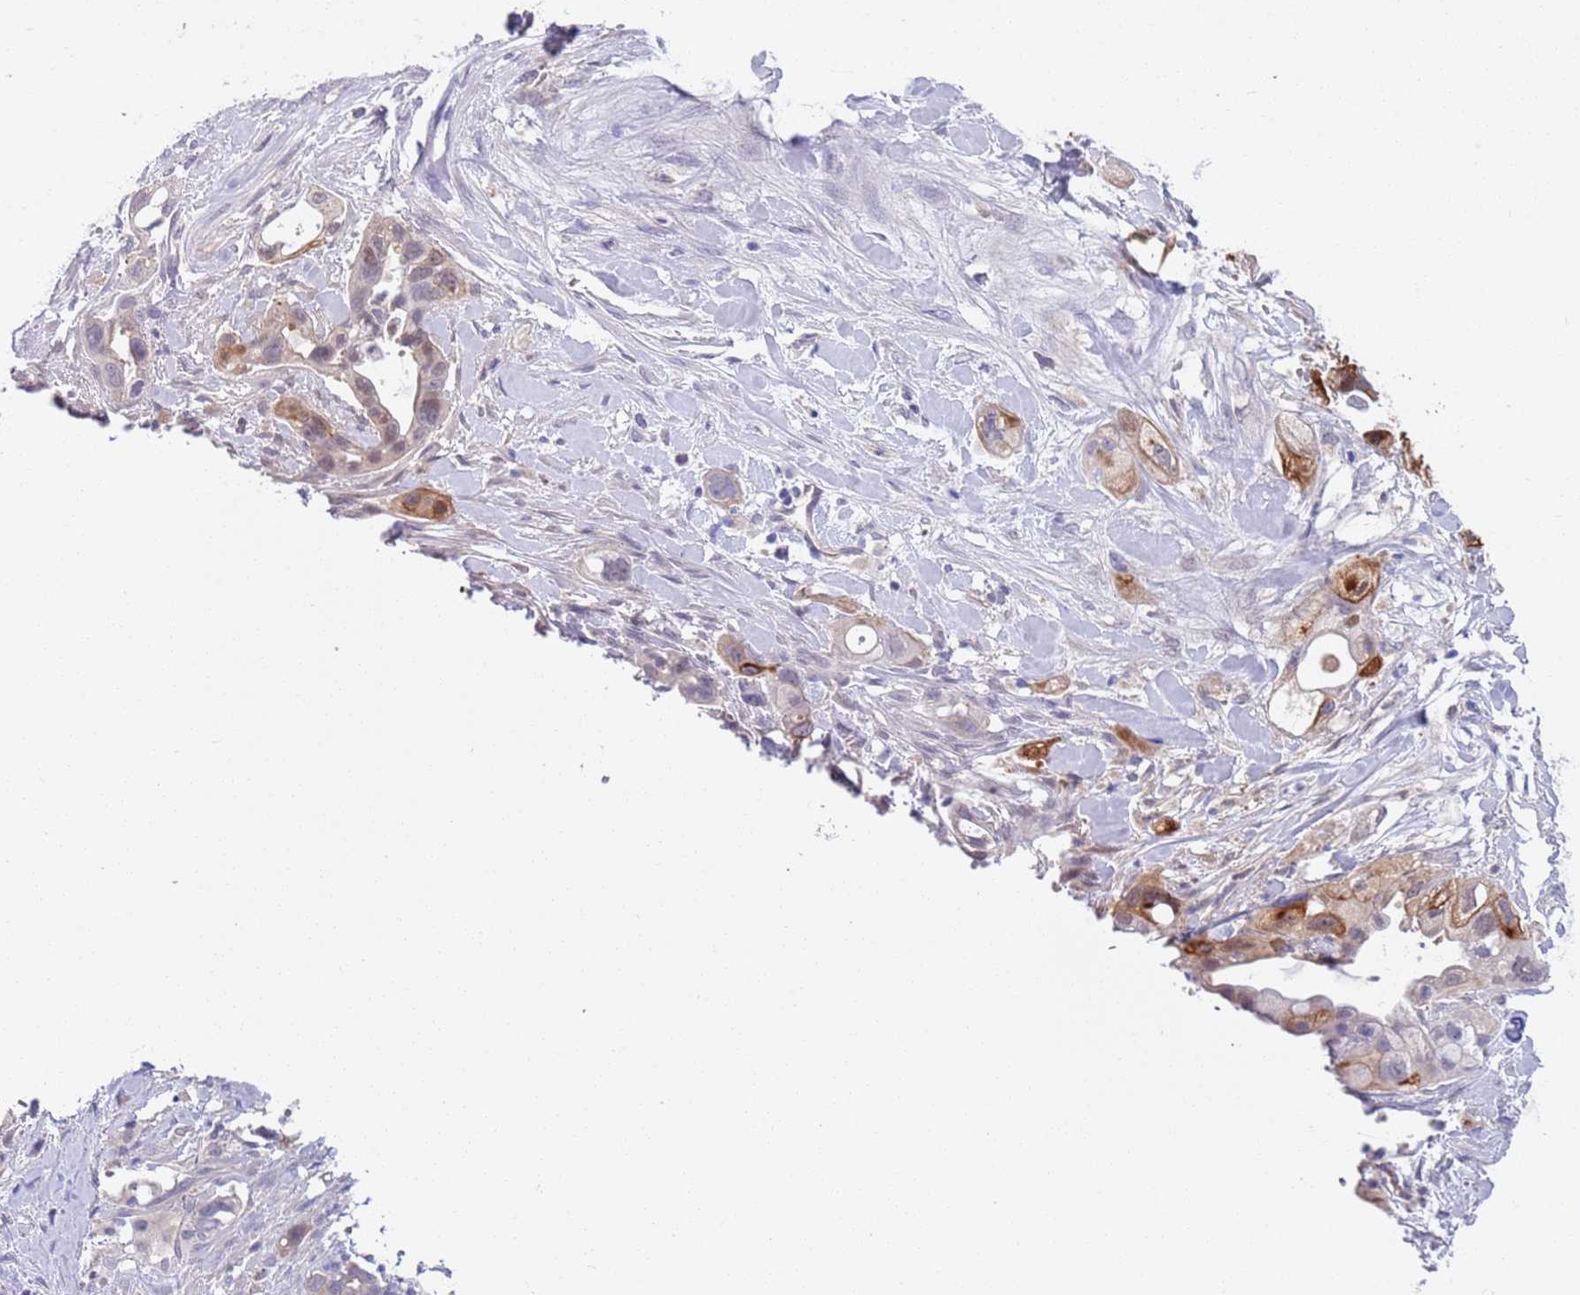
{"staining": {"intensity": "moderate", "quantity": "<25%", "location": "cytoplasmic/membranous,nuclear"}, "tissue": "pancreatic cancer", "cell_type": "Tumor cells", "image_type": "cancer", "snomed": [{"axis": "morphology", "description": "Adenocarcinoma, NOS"}, {"axis": "topography", "description": "Pancreas"}], "caption": "Tumor cells display low levels of moderate cytoplasmic/membranous and nuclear staining in about <25% of cells in adenocarcinoma (pancreatic).", "gene": "BRMS1L", "patient": {"sex": "male", "age": 44}}